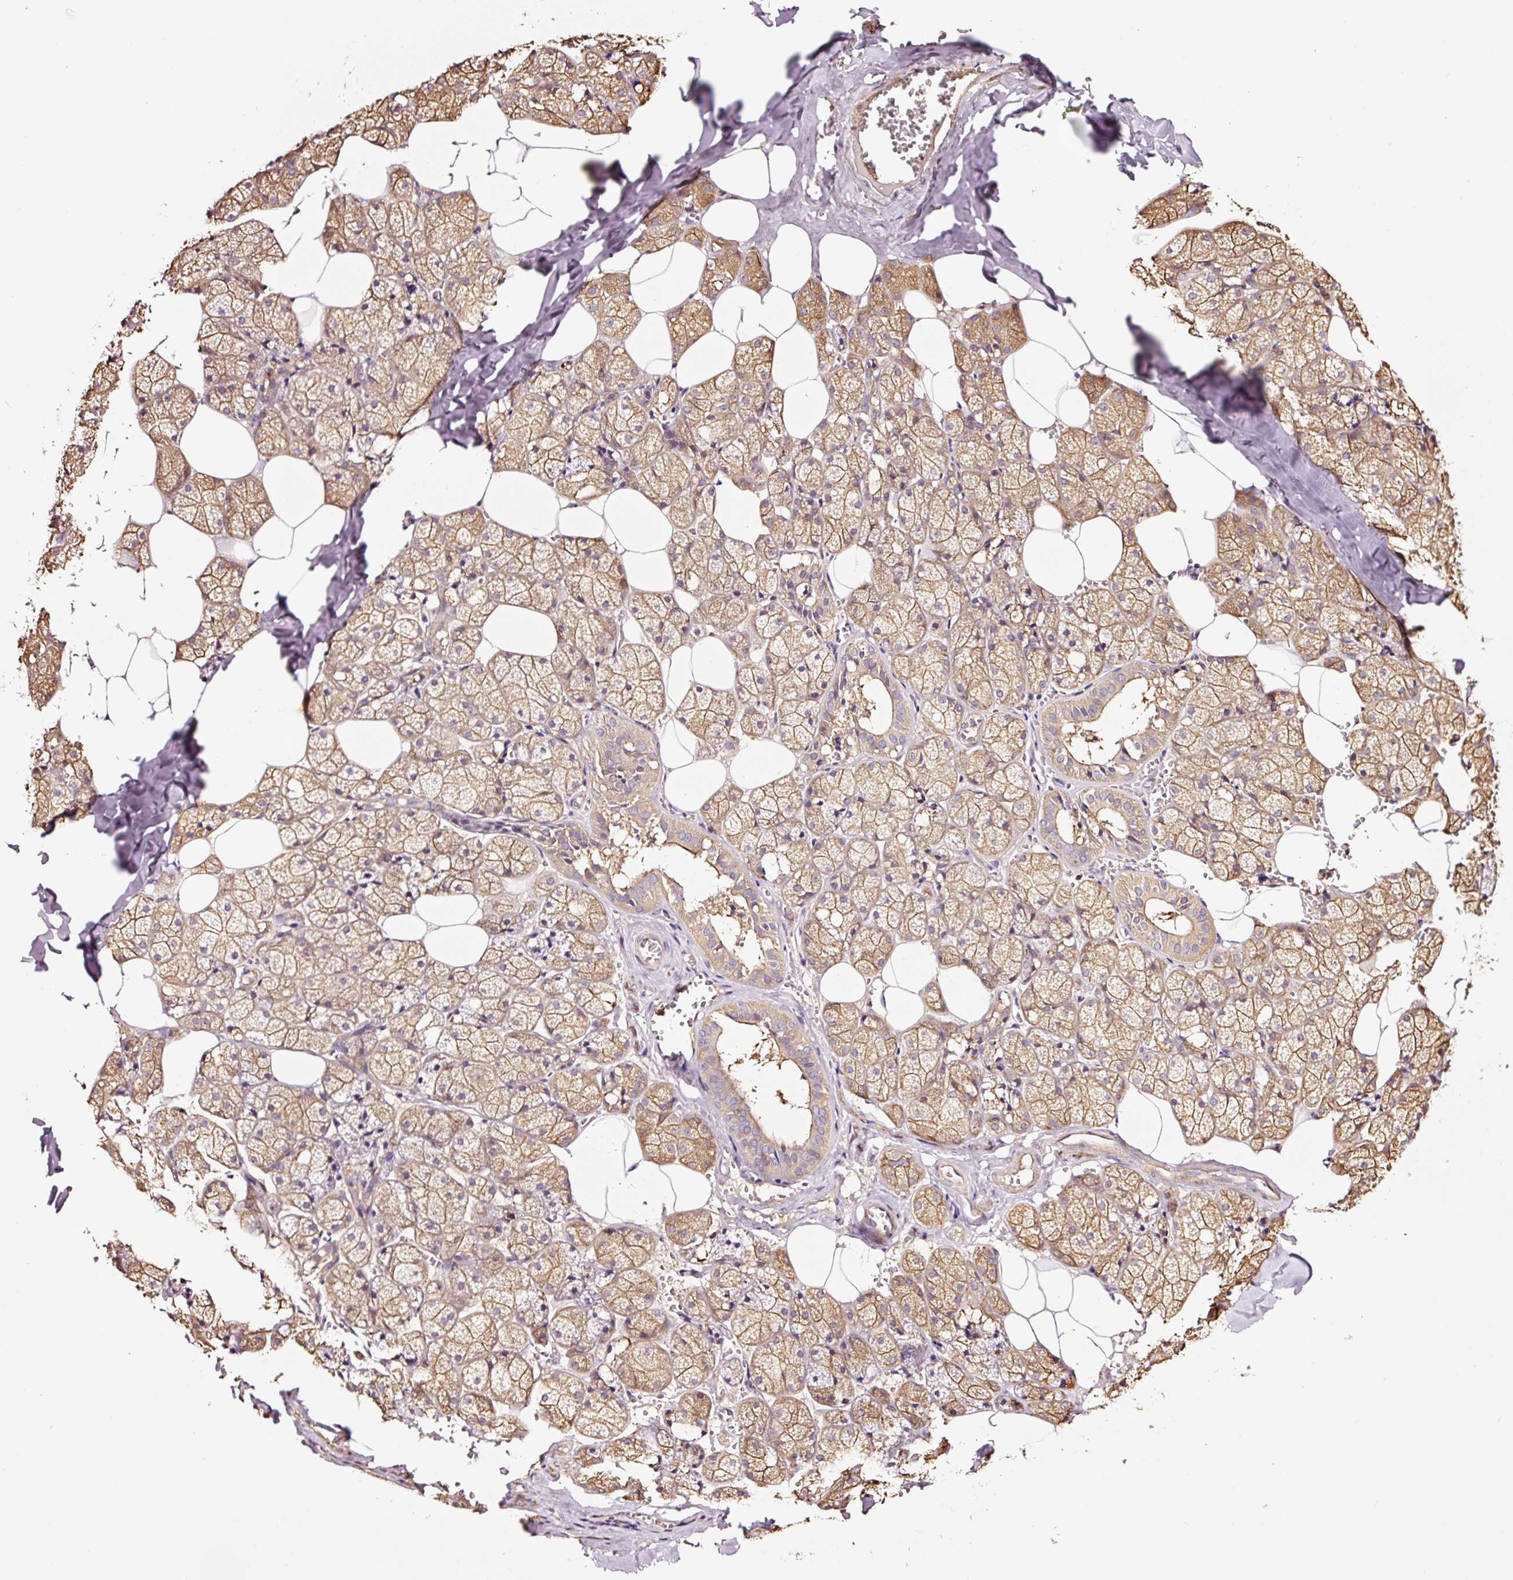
{"staining": {"intensity": "moderate", "quantity": ">75%", "location": "cytoplasmic/membranous"}, "tissue": "salivary gland", "cell_type": "Glandular cells", "image_type": "normal", "snomed": [{"axis": "morphology", "description": "Normal tissue, NOS"}, {"axis": "topography", "description": "Salivary gland"}, {"axis": "topography", "description": "Peripheral nerve tissue"}], "caption": "The histopathology image displays staining of benign salivary gland, revealing moderate cytoplasmic/membranous protein staining (brown color) within glandular cells.", "gene": "METAP1", "patient": {"sex": "male", "age": 38}}